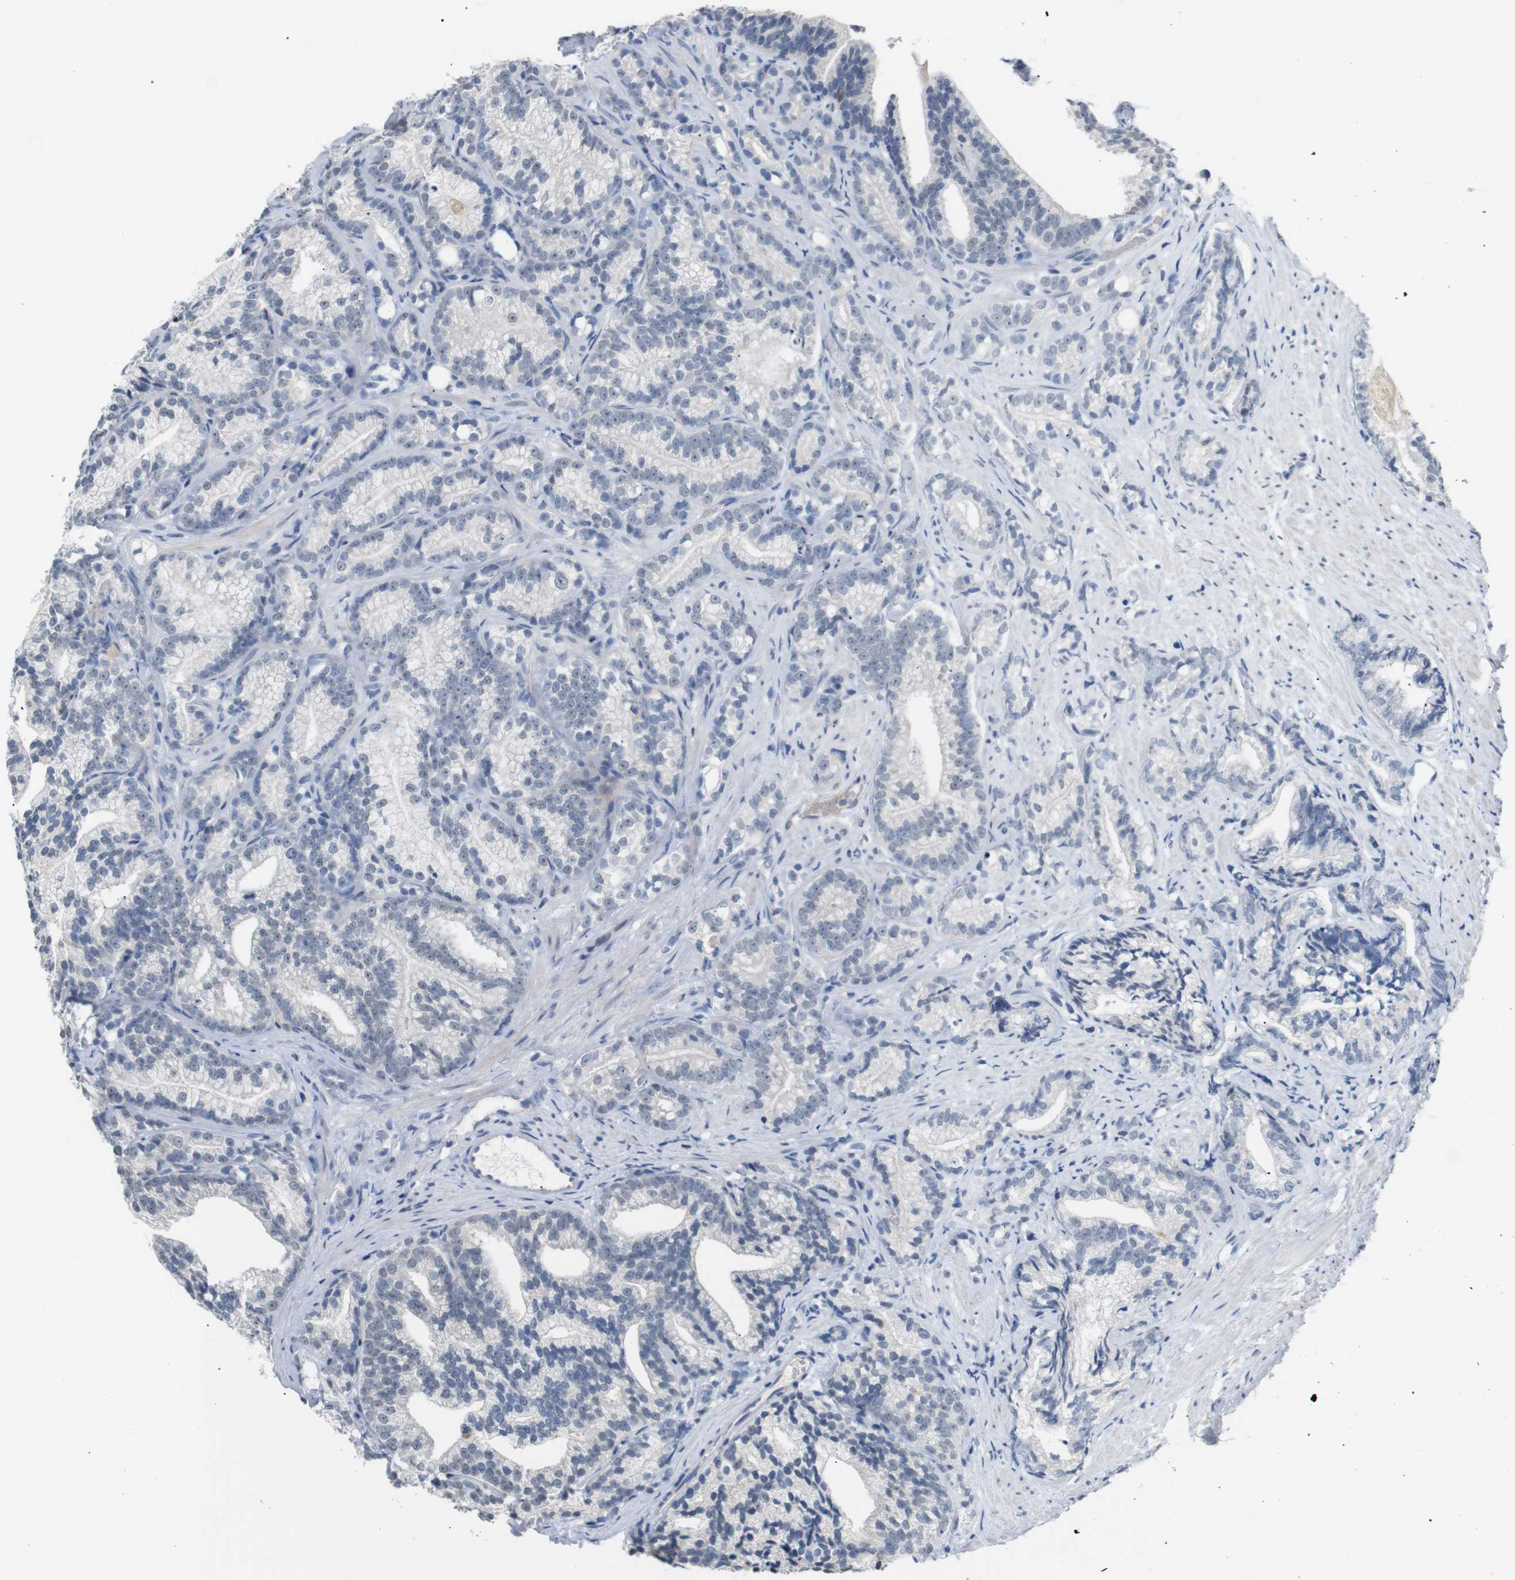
{"staining": {"intensity": "negative", "quantity": "none", "location": "none"}, "tissue": "prostate cancer", "cell_type": "Tumor cells", "image_type": "cancer", "snomed": [{"axis": "morphology", "description": "Adenocarcinoma, Low grade"}, {"axis": "topography", "description": "Prostate"}], "caption": "This is an IHC histopathology image of prostate cancer (adenocarcinoma (low-grade)). There is no positivity in tumor cells.", "gene": "CHRM5", "patient": {"sex": "male", "age": 89}}